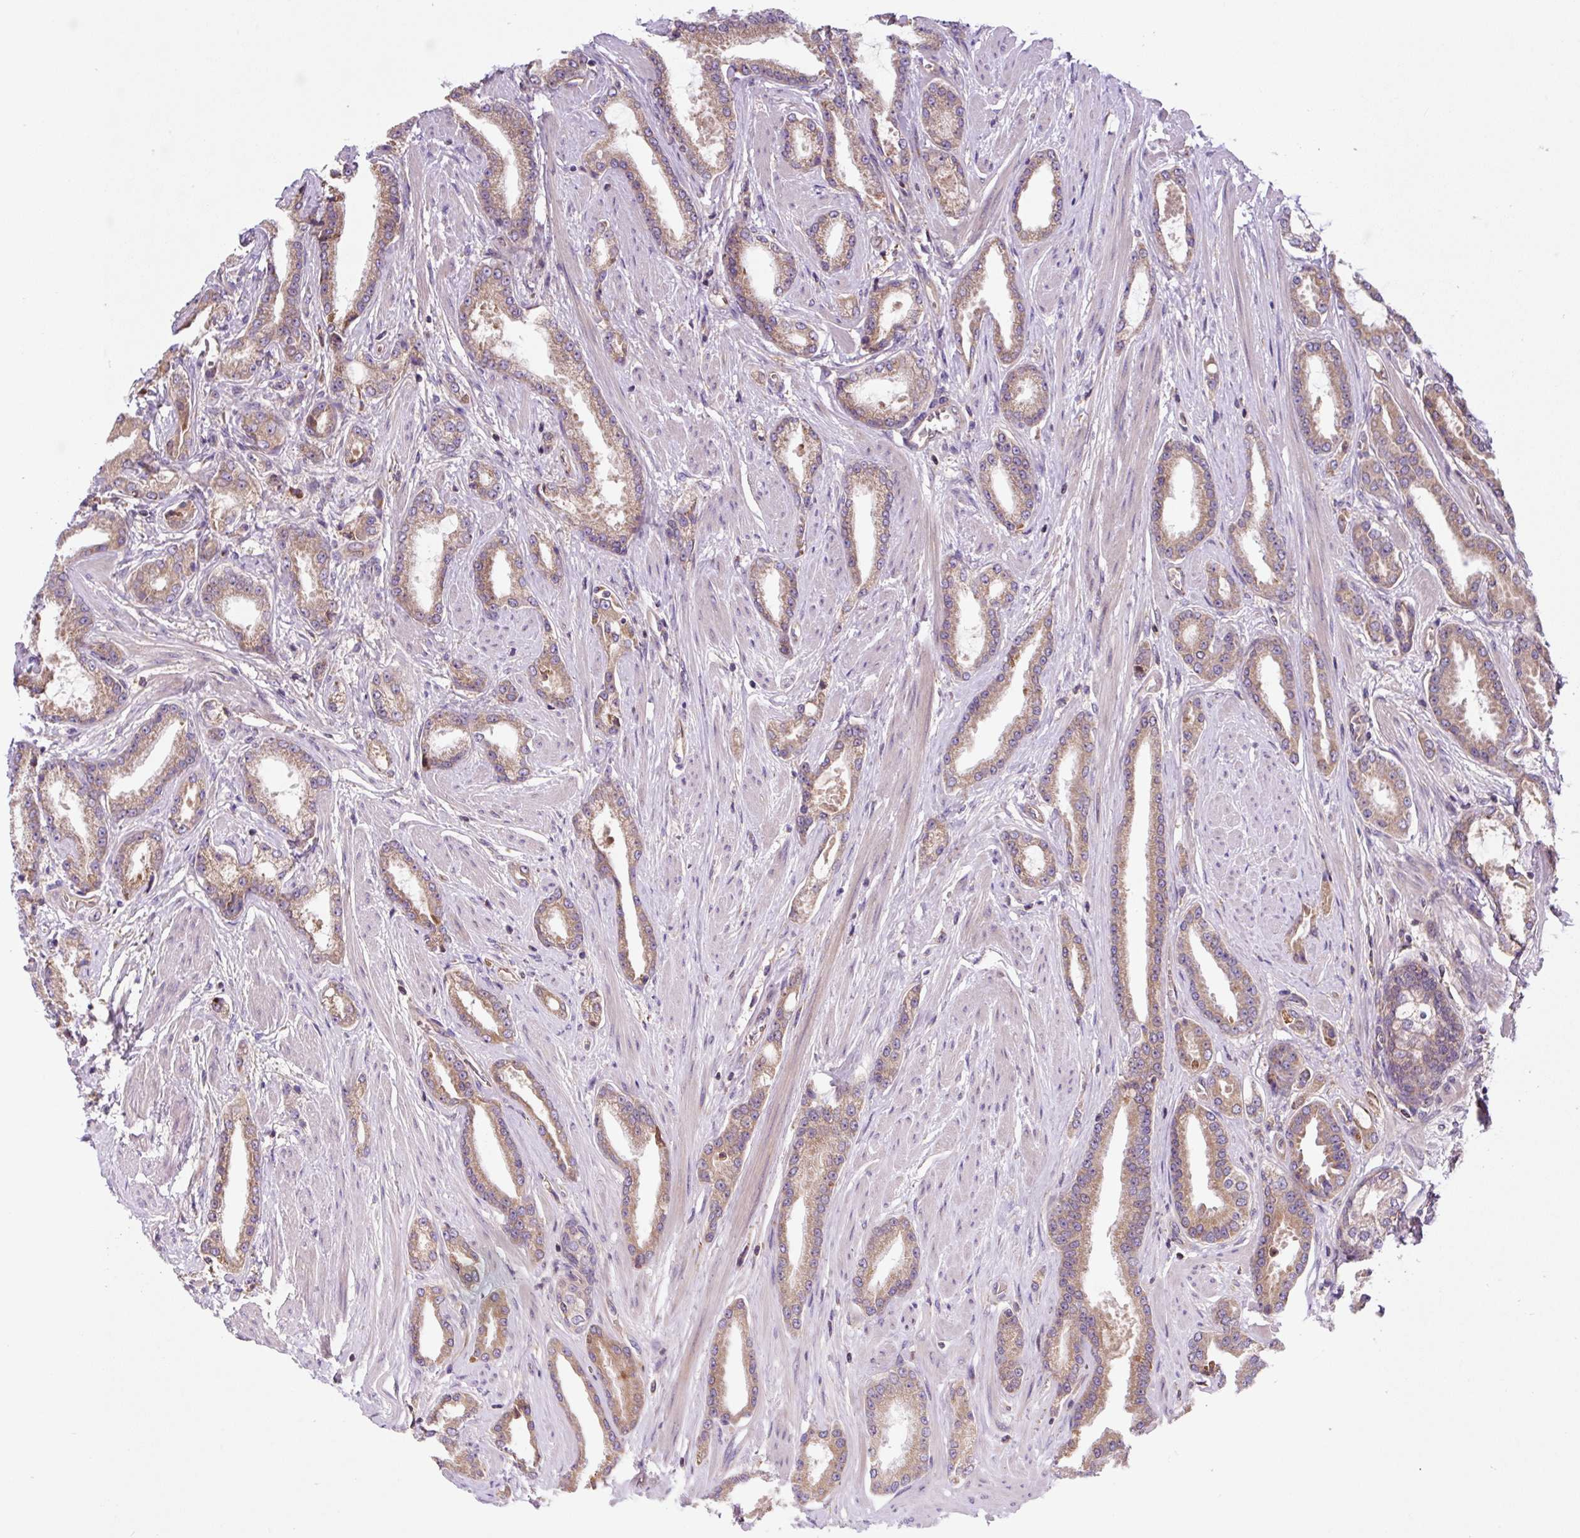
{"staining": {"intensity": "weak", "quantity": ">75%", "location": "cytoplasmic/membranous"}, "tissue": "prostate cancer", "cell_type": "Tumor cells", "image_type": "cancer", "snomed": [{"axis": "morphology", "description": "Adenocarcinoma, Low grade"}, {"axis": "topography", "description": "Prostate"}], "caption": "This is an image of IHC staining of prostate cancer, which shows weak positivity in the cytoplasmic/membranous of tumor cells.", "gene": "APOBEC3D", "patient": {"sex": "male", "age": 42}}